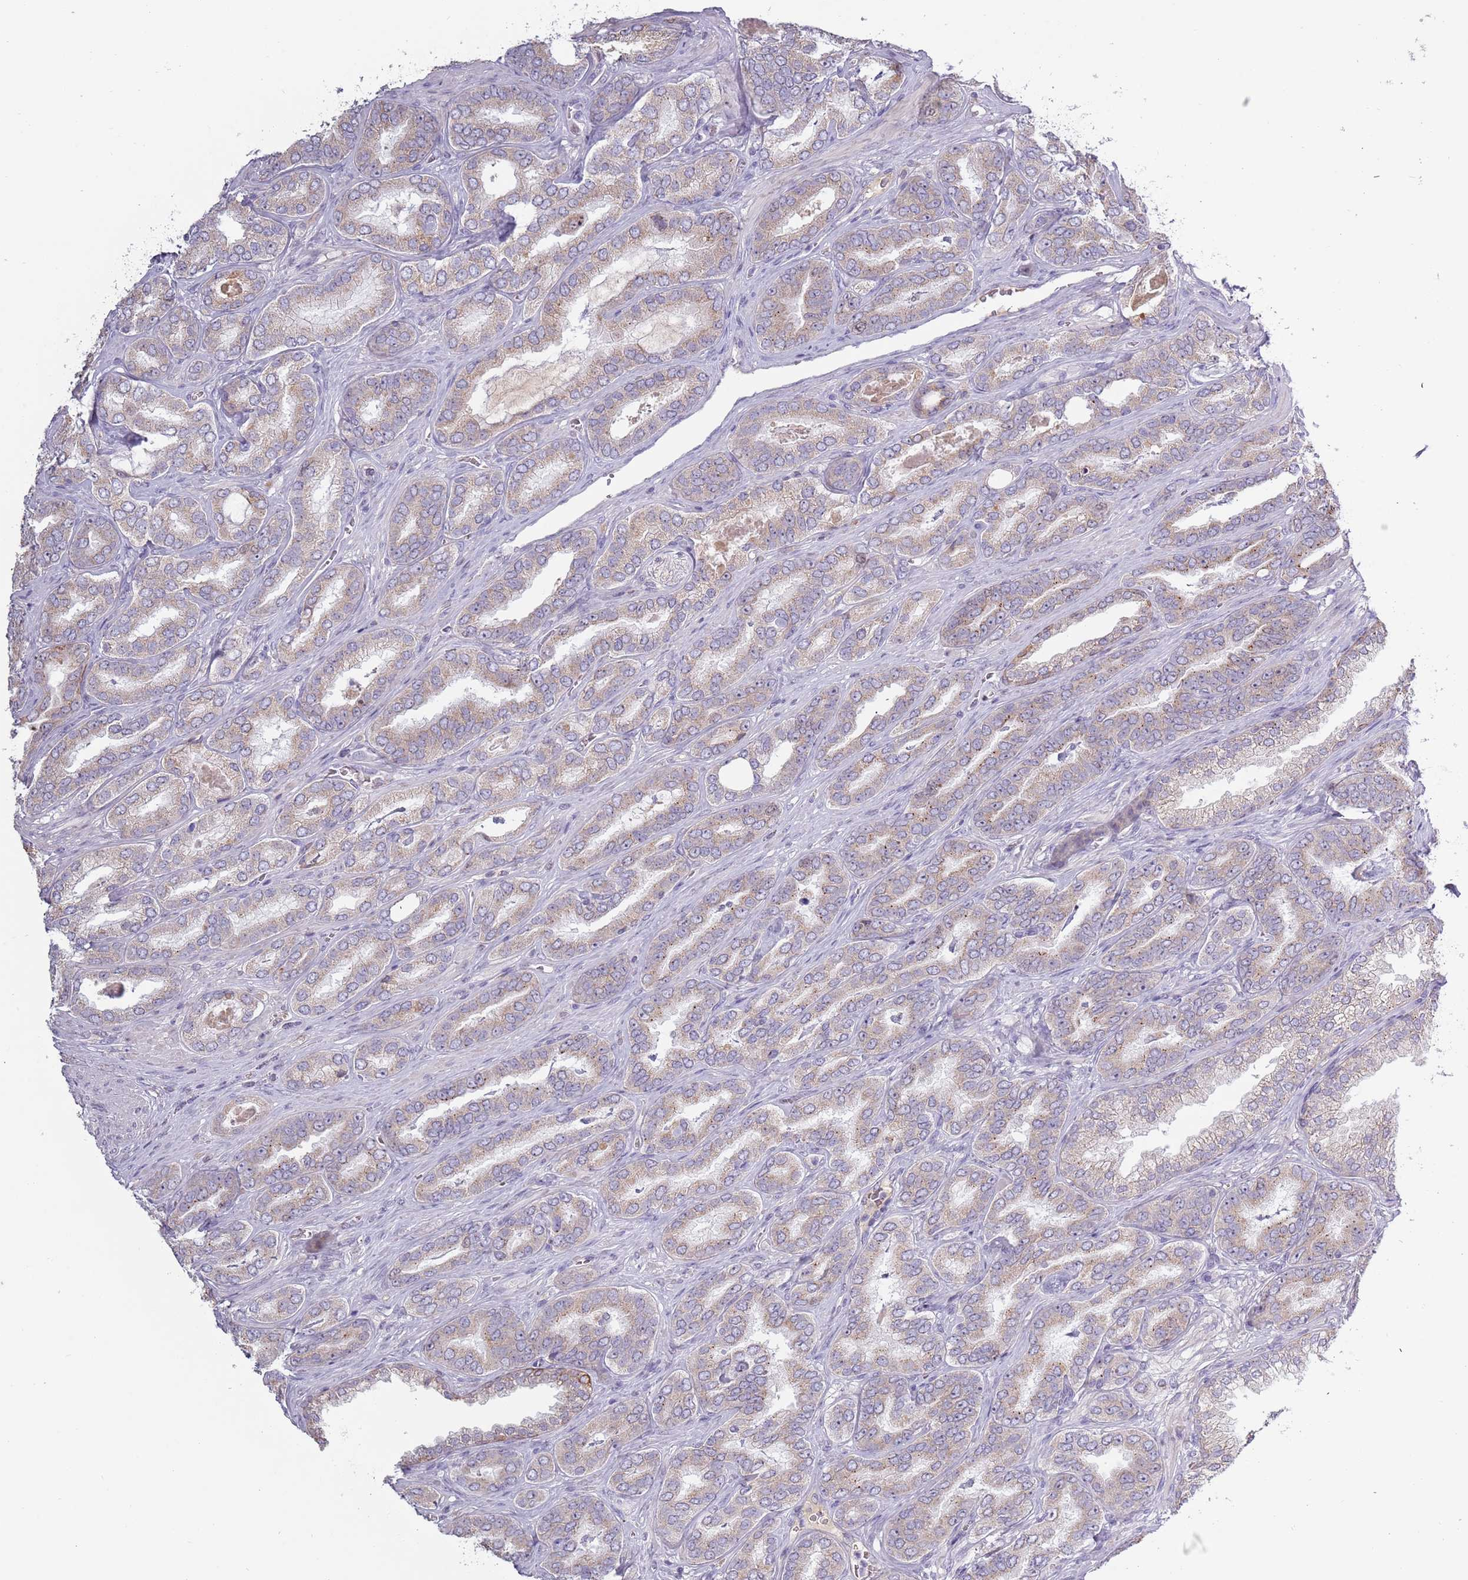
{"staining": {"intensity": "weak", "quantity": "25%-75%", "location": "cytoplasmic/membranous"}, "tissue": "prostate cancer", "cell_type": "Tumor cells", "image_type": "cancer", "snomed": [{"axis": "morphology", "description": "Adenocarcinoma, High grade"}, {"axis": "topography", "description": "Prostate"}], "caption": "Prostate cancer (high-grade adenocarcinoma) tissue reveals weak cytoplasmic/membranous staining in approximately 25%-75% of tumor cells (Brightfield microscopy of DAB IHC at high magnification).", "gene": "SYS1", "patient": {"sex": "male", "age": 72}}